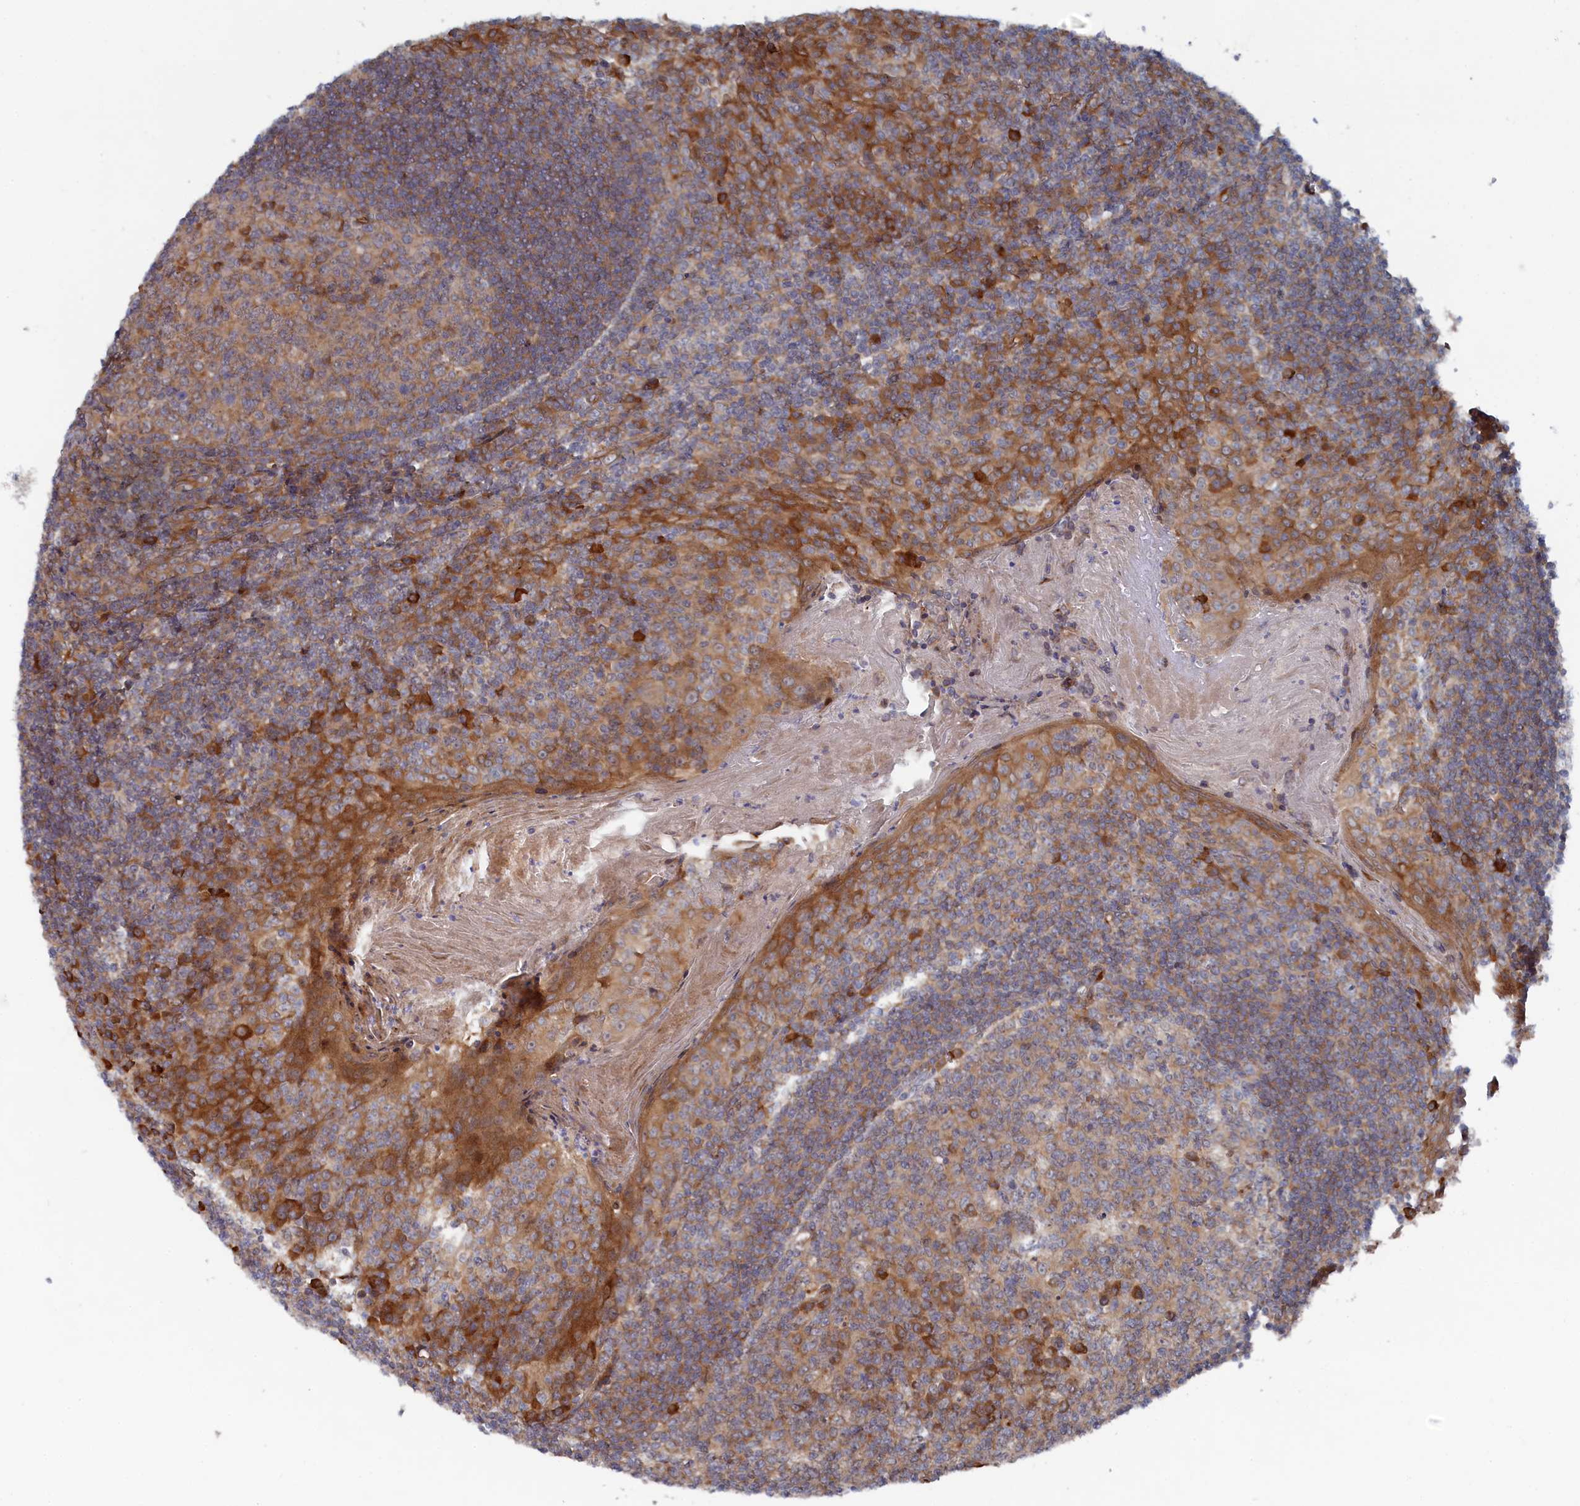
{"staining": {"intensity": "moderate", "quantity": "25%-75%", "location": "cytoplasmic/membranous"}, "tissue": "tonsil", "cell_type": "Germinal center cells", "image_type": "normal", "snomed": [{"axis": "morphology", "description": "Normal tissue, NOS"}, {"axis": "topography", "description": "Tonsil"}], "caption": "DAB immunohistochemical staining of normal human tonsil demonstrates moderate cytoplasmic/membranous protein staining in approximately 25%-75% of germinal center cells.", "gene": "TMEM196", "patient": {"sex": "male", "age": 27}}